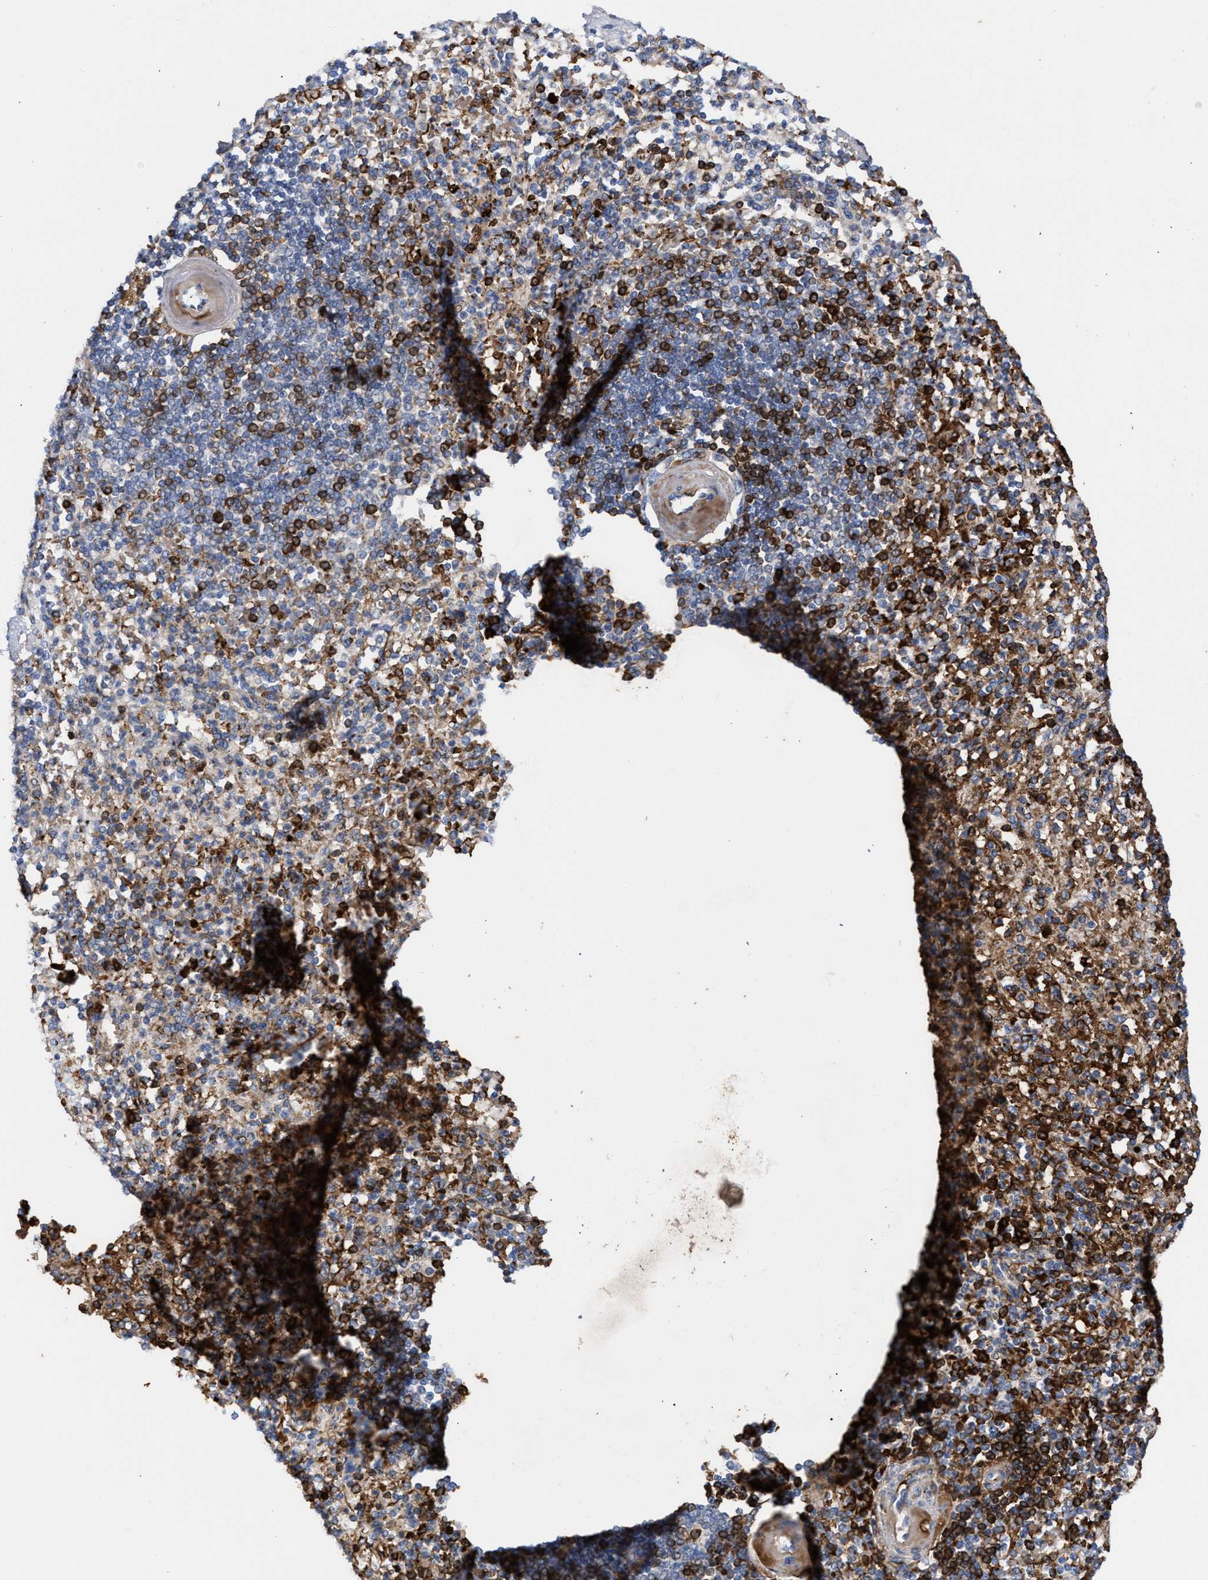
{"staining": {"intensity": "strong", "quantity": "25%-75%", "location": "cytoplasmic/membranous"}, "tissue": "spleen", "cell_type": "Cells in red pulp", "image_type": "normal", "snomed": [{"axis": "morphology", "description": "Normal tissue, NOS"}, {"axis": "topography", "description": "Spleen"}], "caption": "Immunohistochemical staining of benign spleen reveals strong cytoplasmic/membranous protein staining in approximately 25%-75% of cells in red pulp.", "gene": "CCL2", "patient": {"sex": "female", "age": 74}}